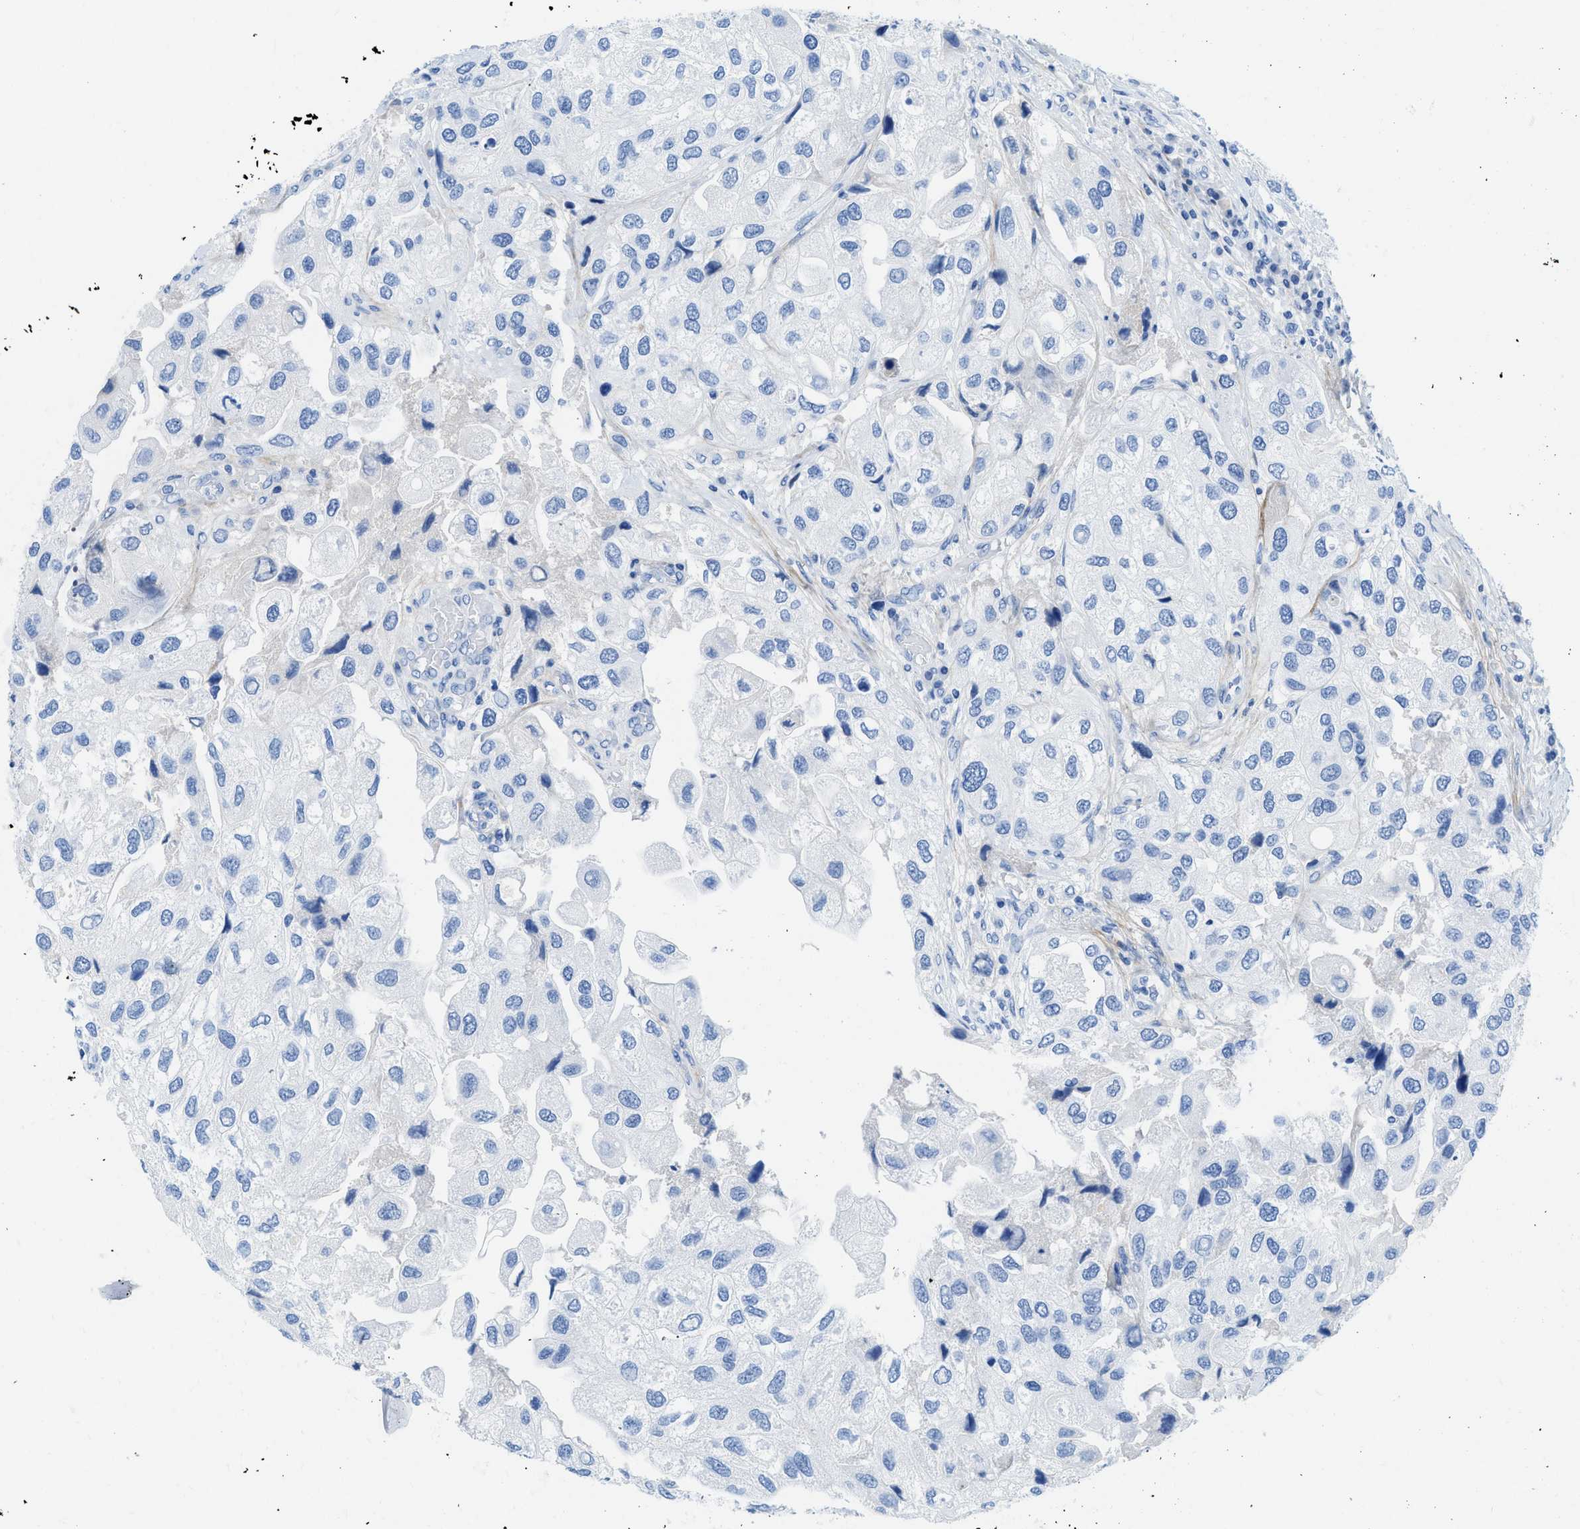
{"staining": {"intensity": "negative", "quantity": "none", "location": "none"}, "tissue": "urothelial cancer", "cell_type": "Tumor cells", "image_type": "cancer", "snomed": [{"axis": "morphology", "description": "Urothelial carcinoma, High grade"}, {"axis": "topography", "description": "Urinary bladder"}], "caption": "A micrograph of urothelial cancer stained for a protein exhibits no brown staining in tumor cells.", "gene": "COL3A1", "patient": {"sex": "female", "age": 64}}